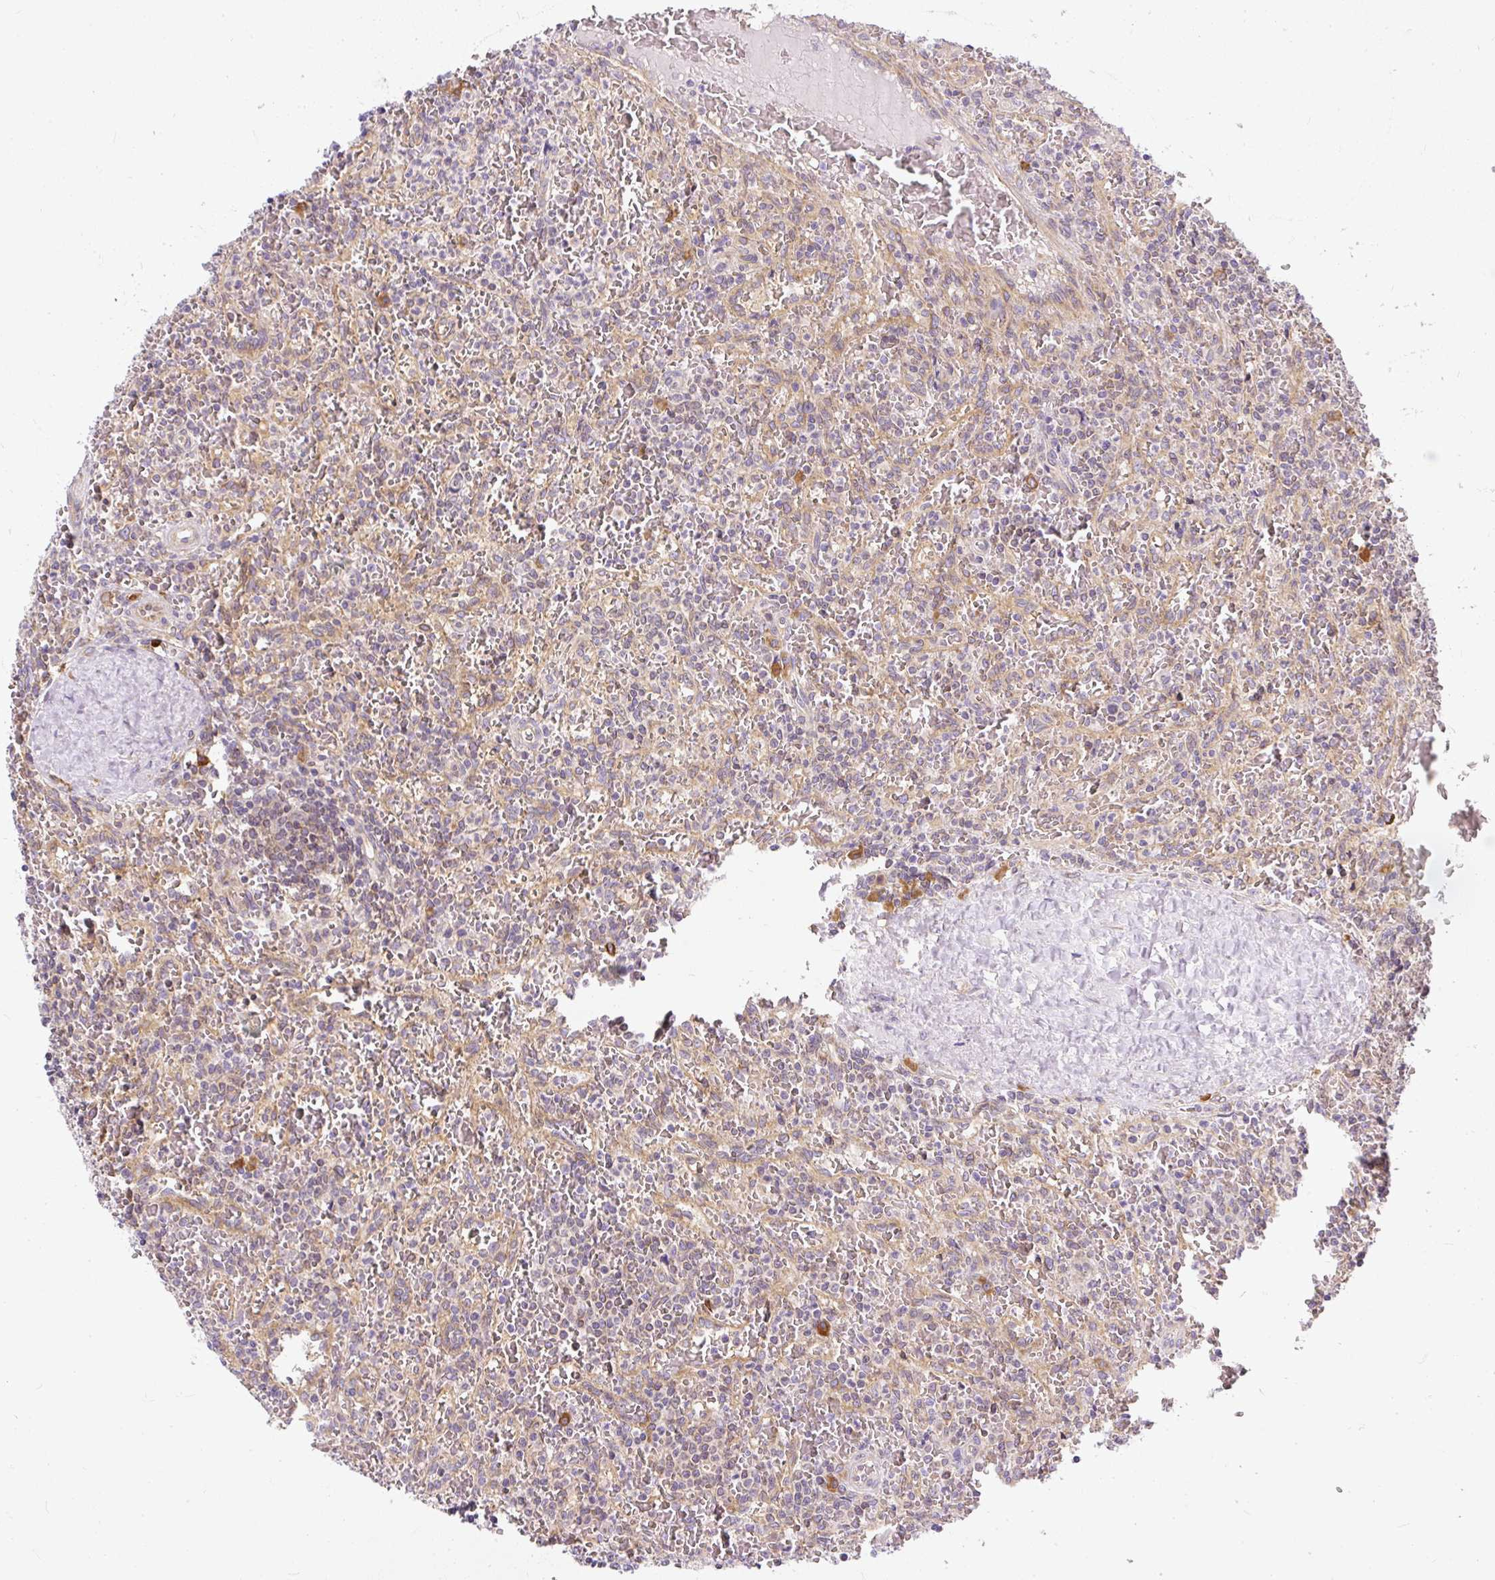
{"staining": {"intensity": "negative", "quantity": "none", "location": "none"}, "tissue": "lymphoma", "cell_type": "Tumor cells", "image_type": "cancer", "snomed": [{"axis": "morphology", "description": "Malignant lymphoma, non-Hodgkin's type, Low grade"}, {"axis": "topography", "description": "Spleen"}], "caption": "IHC histopathology image of neoplastic tissue: human malignant lymphoma, non-Hodgkin's type (low-grade) stained with DAB (3,3'-diaminobenzidine) displays no significant protein positivity in tumor cells.", "gene": "CYP20A1", "patient": {"sex": "female", "age": 64}}